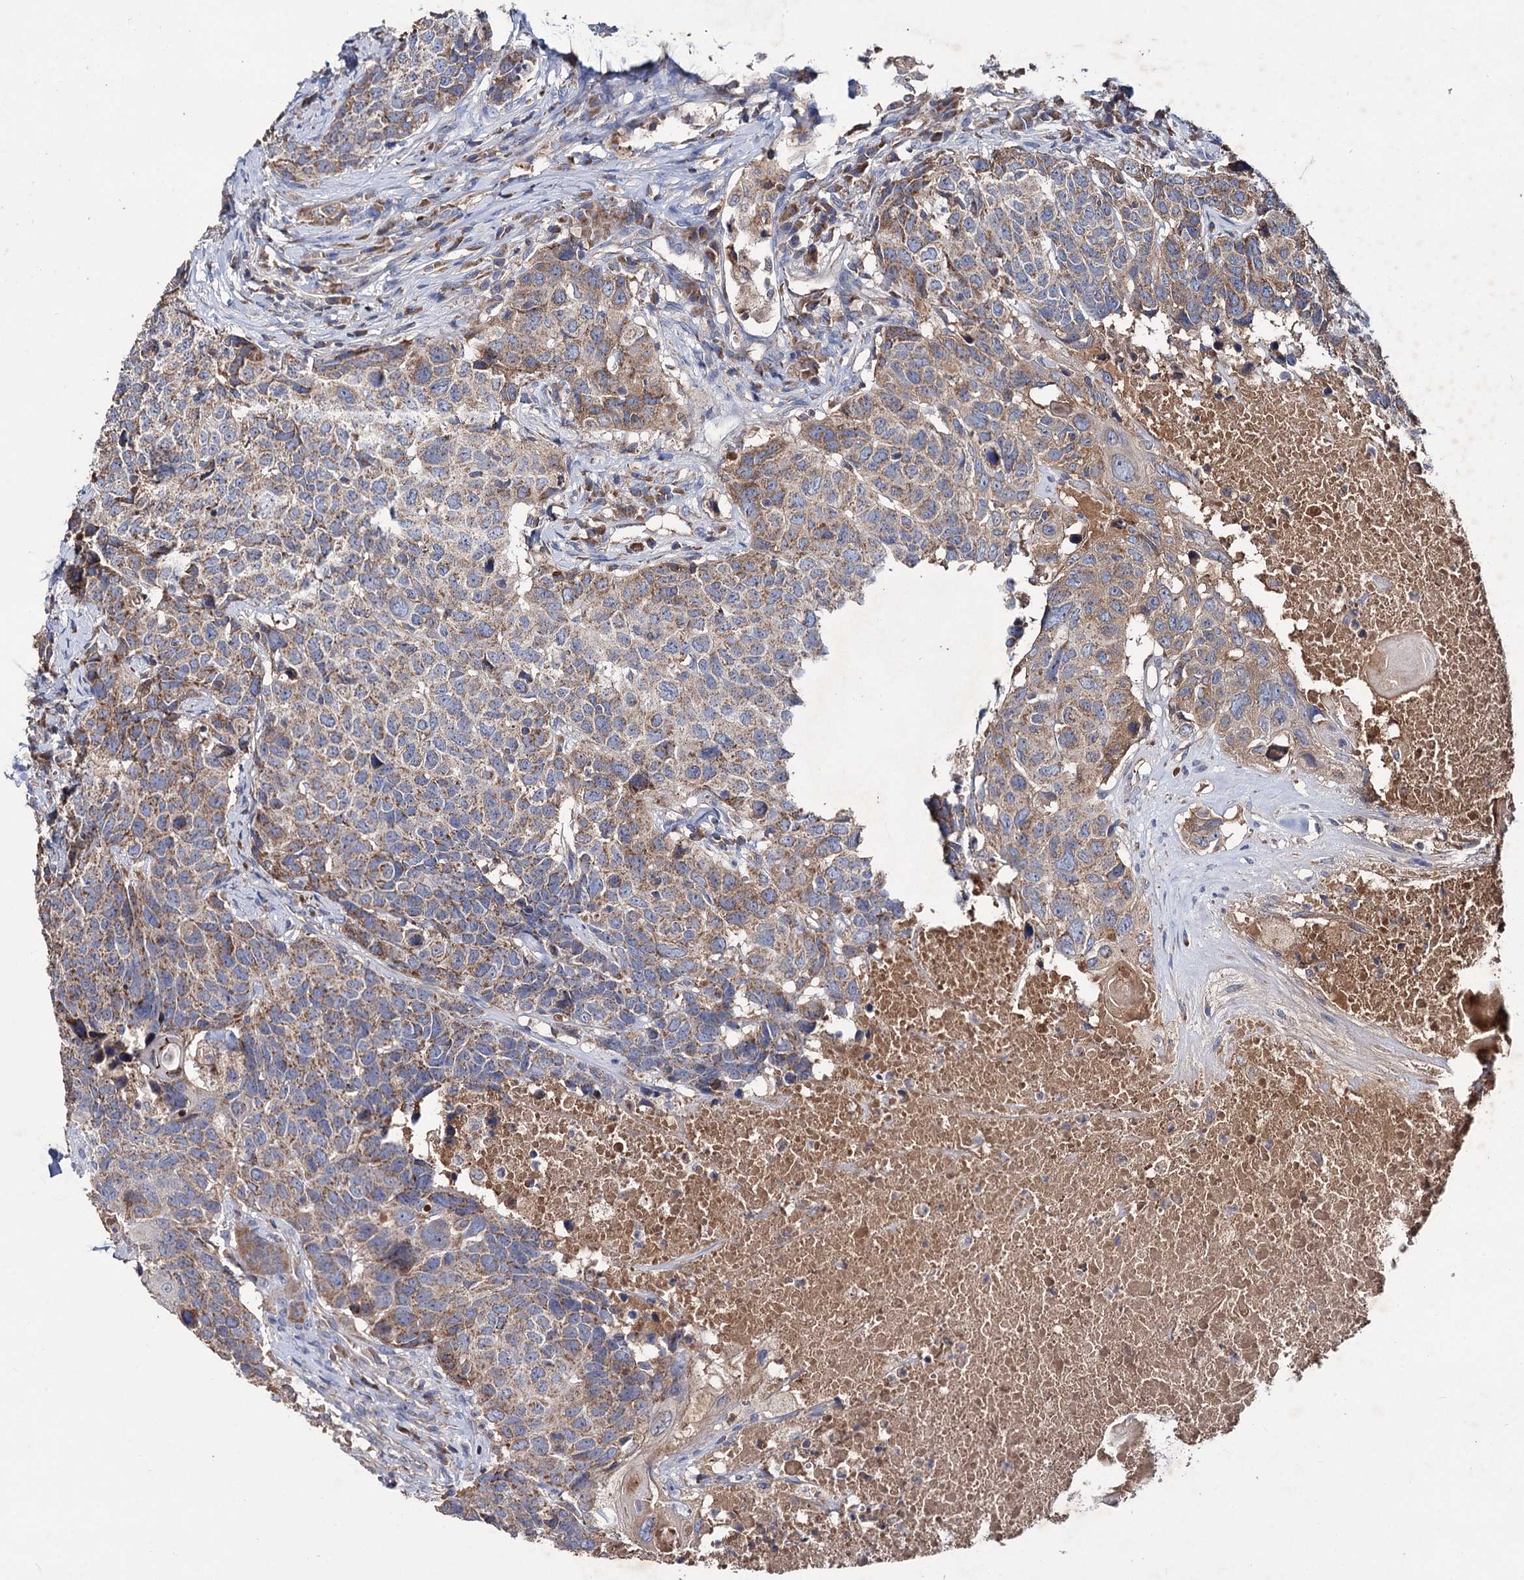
{"staining": {"intensity": "moderate", "quantity": ">75%", "location": "cytoplasmic/membranous"}, "tissue": "head and neck cancer", "cell_type": "Tumor cells", "image_type": "cancer", "snomed": [{"axis": "morphology", "description": "Squamous cell carcinoma, NOS"}, {"axis": "topography", "description": "Head-Neck"}], "caption": "Immunohistochemical staining of head and neck squamous cell carcinoma demonstrates moderate cytoplasmic/membranous protein positivity in about >75% of tumor cells.", "gene": "CLPB", "patient": {"sex": "male", "age": 66}}